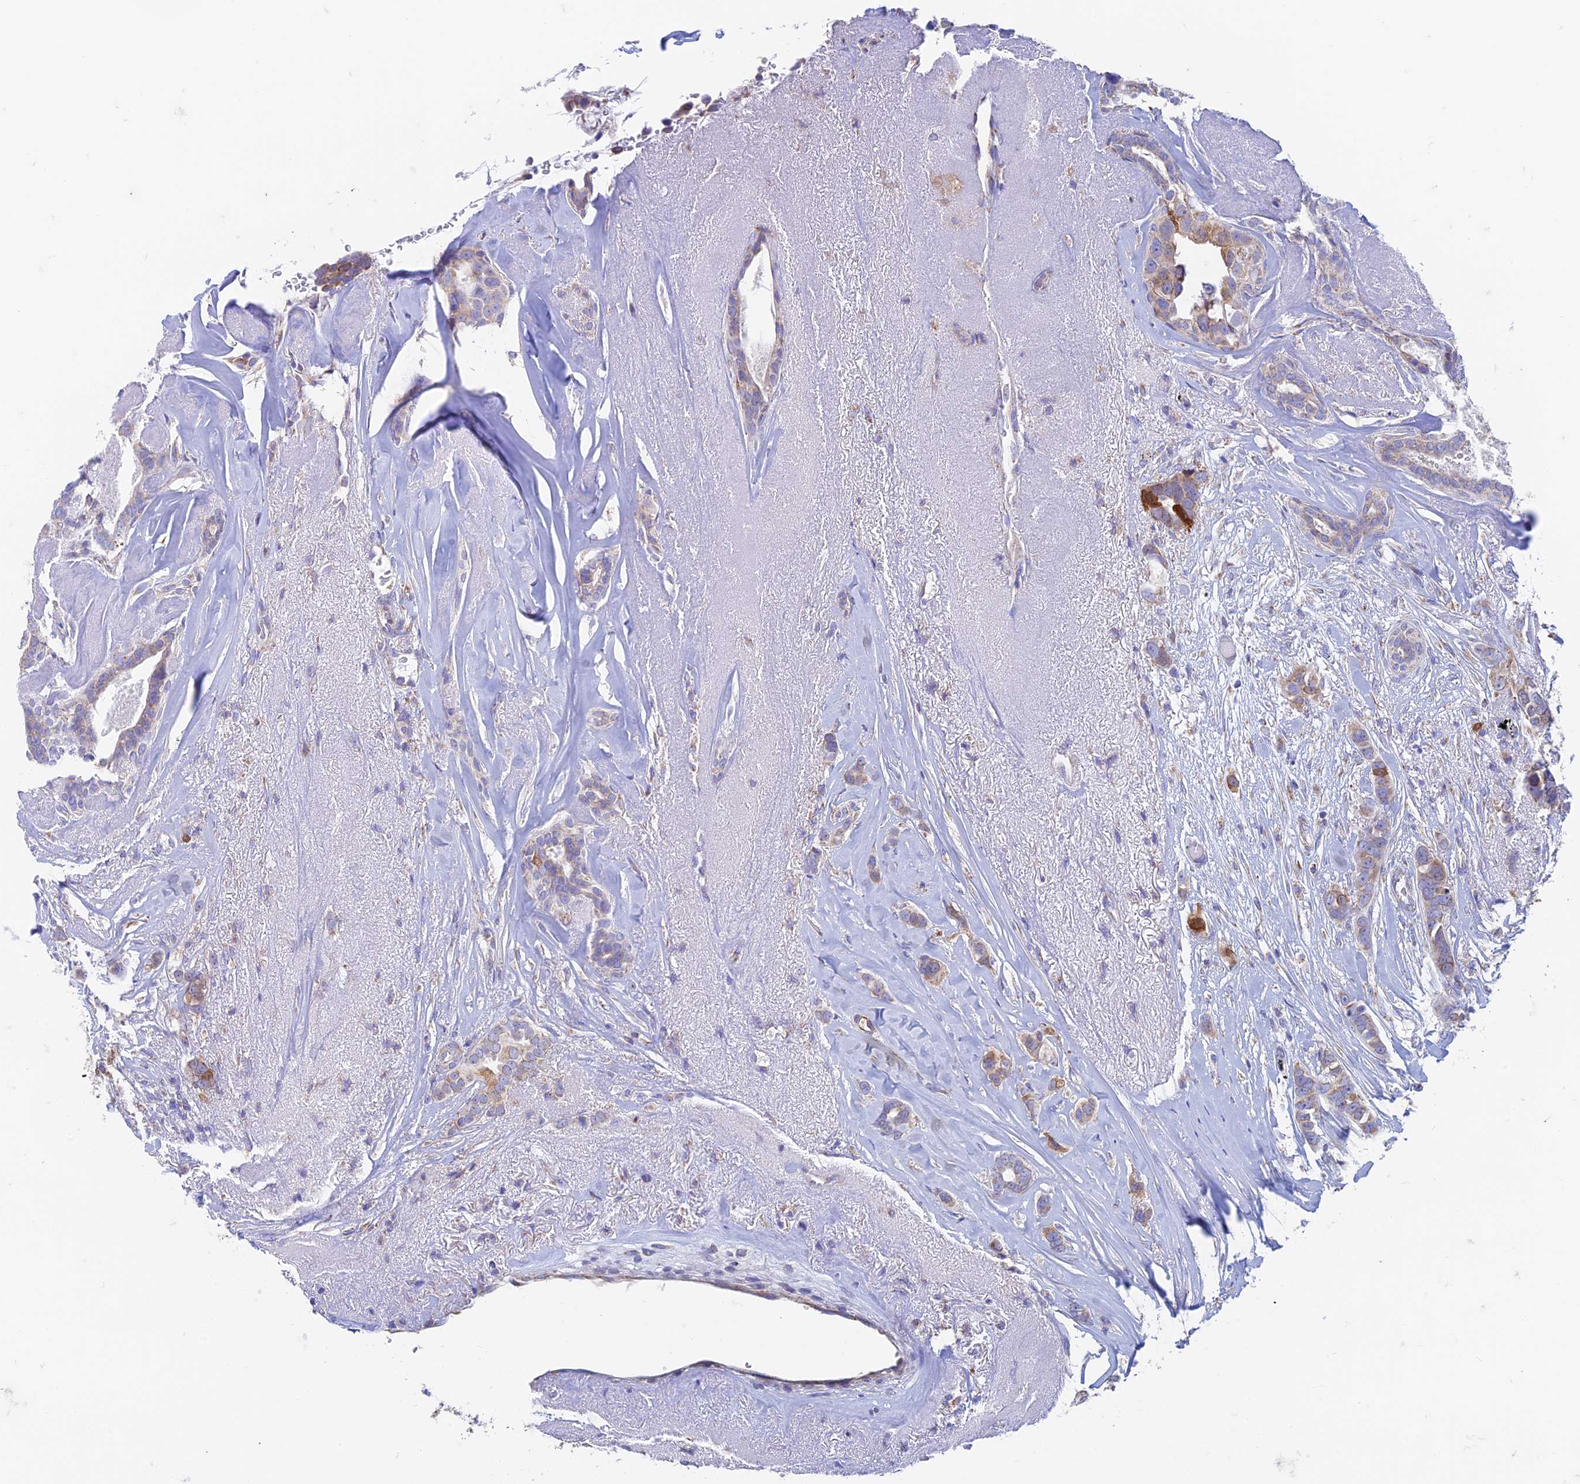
{"staining": {"intensity": "moderate", "quantity": "25%-75%", "location": "cytoplasmic/membranous"}, "tissue": "breast cancer", "cell_type": "Tumor cells", "image_type": "cancer", "snomed": [{"axis": "morphology", "description": "Lobular carcinoma"}, {"axis": "topography", "description": "Breast"}], "caption": "Tumor cells show medium levels of moderate cytoplasmic/membranous expression in about 25%-75% of cells in breast cancer (lobular carcinoma). The staining was performed using DAB, with brown indicating positive protein expression. Nuclei are stained blue with hematoxylin.", "gene": "ZNF181", "patient": {"sex": "female", "age": 51}}